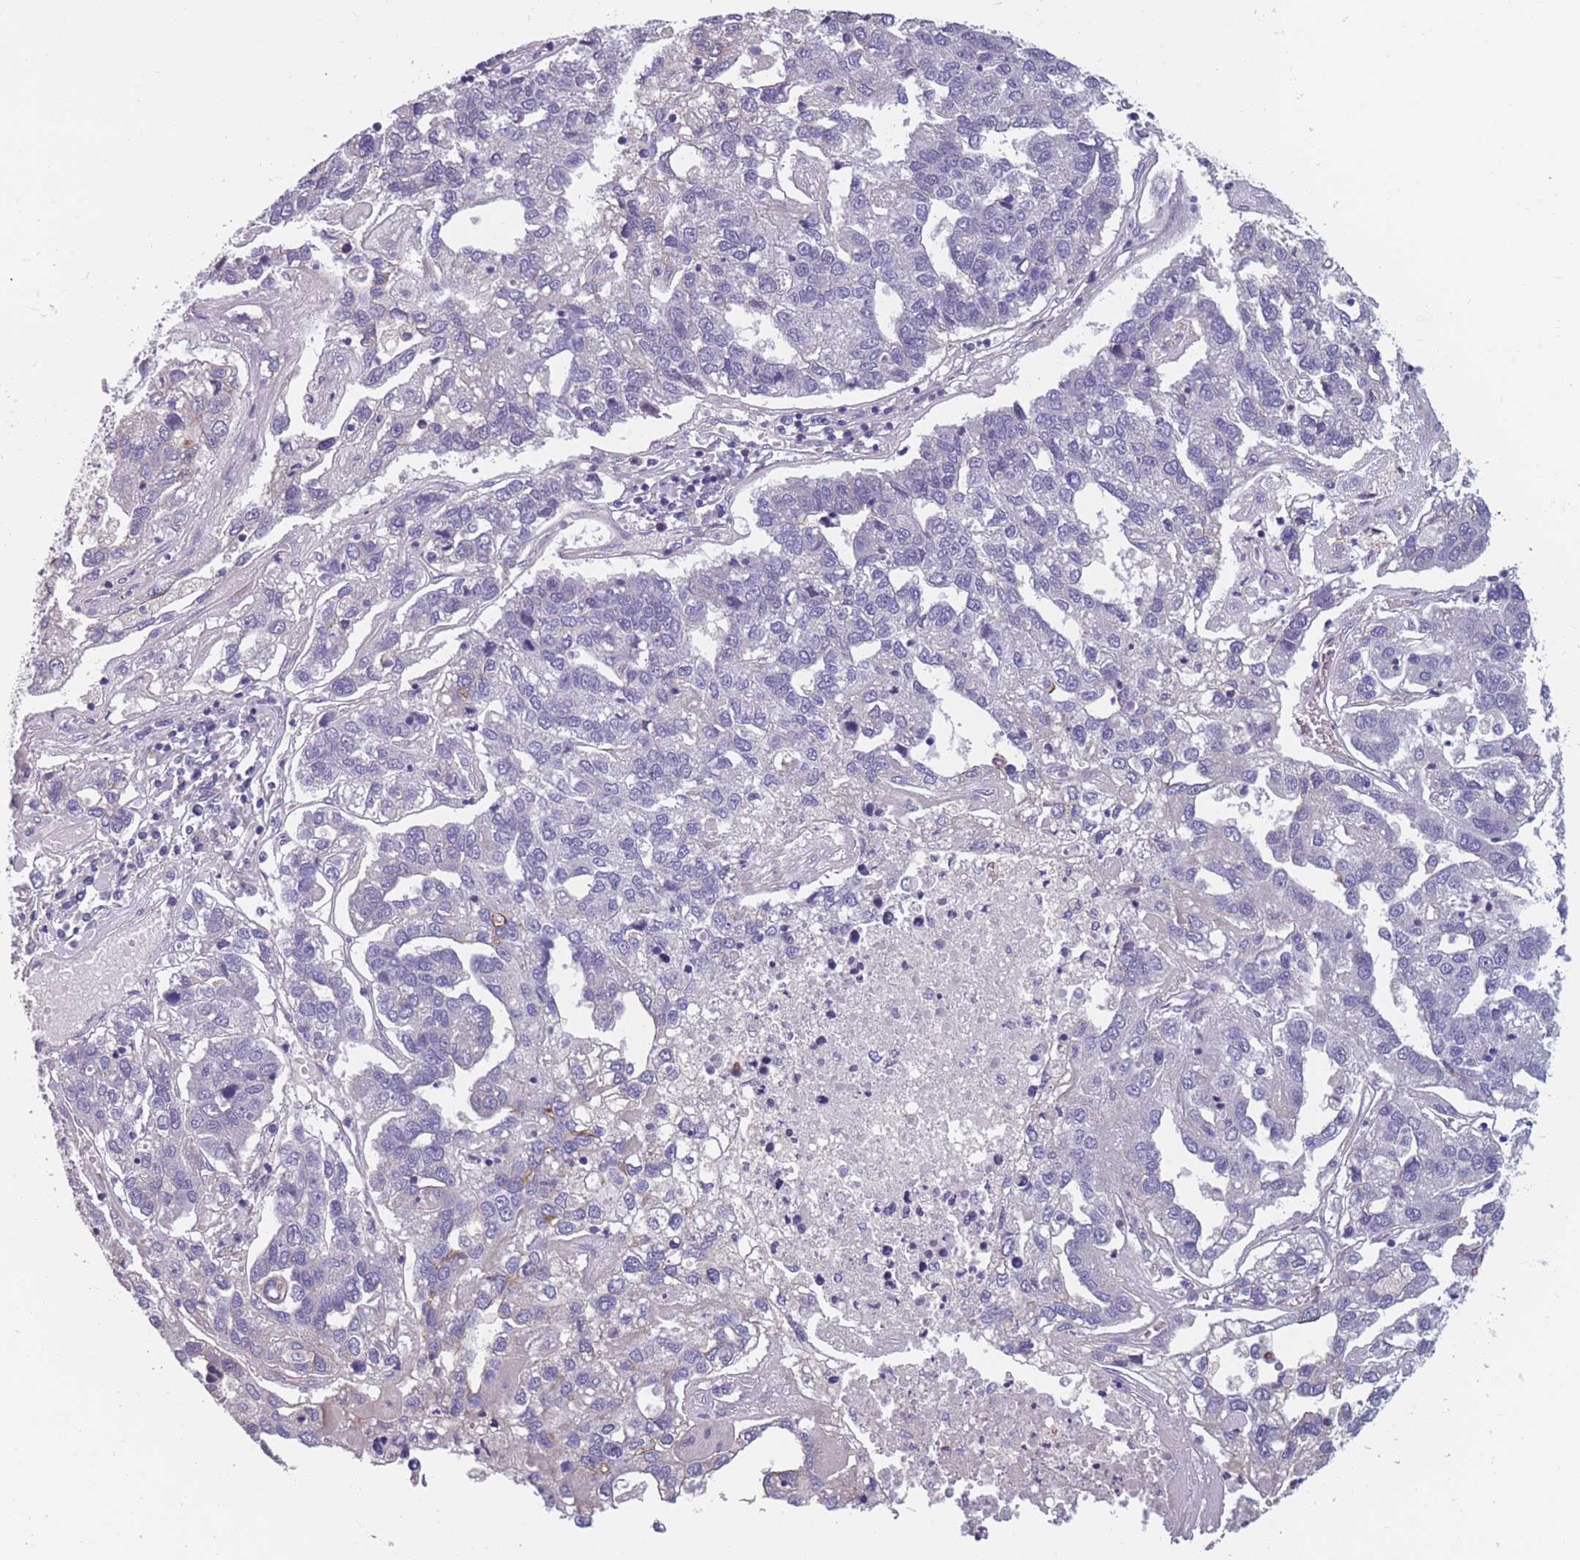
{"staining": {"intensity": "negative", "quantity": "none", "location": "none"}, "tissue": "pancreatic cancer", "cell_type": "Tumor cells", "image_type": "cancer", "snomed": [{"axis": "morphology", "description": "Adenocarcinoma, NOS"}, {"axis": "topography", "description": "Pancreas"}], "caption": "Tumor cells show no significant staining in pancreatic adenocarcinoma.", "gene": "FAM83F", "patient": {"sex": "female", "age": 61}}